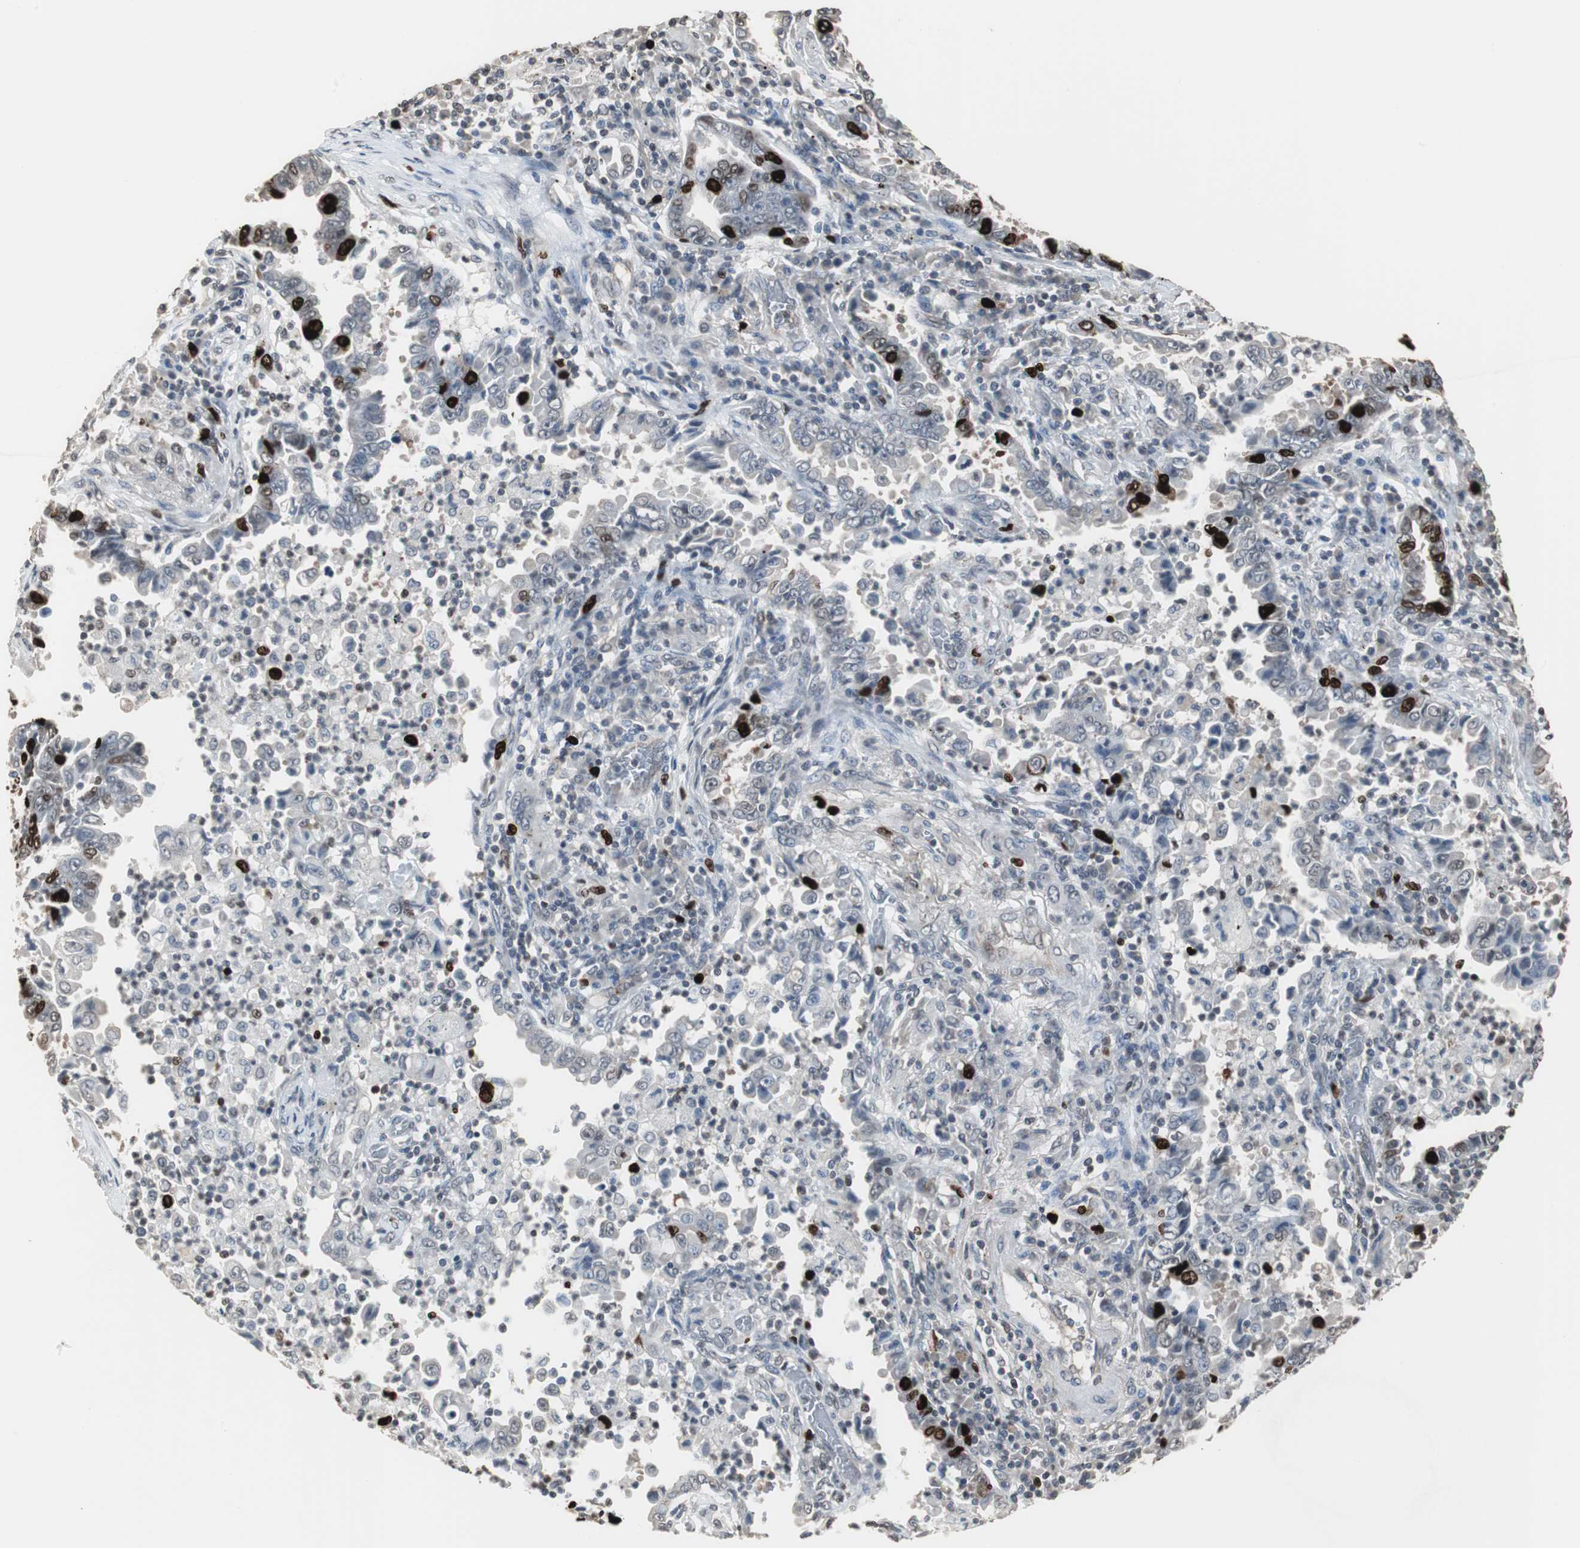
{"staining": {"intensity": "strong", "quantity": "<25%", "location": "nuclear"}, "tissue": "lung cancer", "cell_type": "Tumor cells", "image_type": "cancer", "snomed": [{"axis": "morphology", "description": "Normal tissue, NOS"}, {"axis": "morphology", "description": "Inflammation, NOS"}, {"axis": "morphology", "description": "Adenocarcinoma, NOS"}, {"axis": "topography", "description": "Lung"}], "caption": "Lung adenocarcinoma tissue shows strong nuclear staining in about <25% of tumor cells, visualized by immunohistochemistry. (Stains: DAB (3,3'-diaminobenzidine) in brown, nuclei in blue, Microscopy: brightfield microscopy at high magnification).", "gene": "TOP2A", "patient": {"sex": "female", "age": 64}}